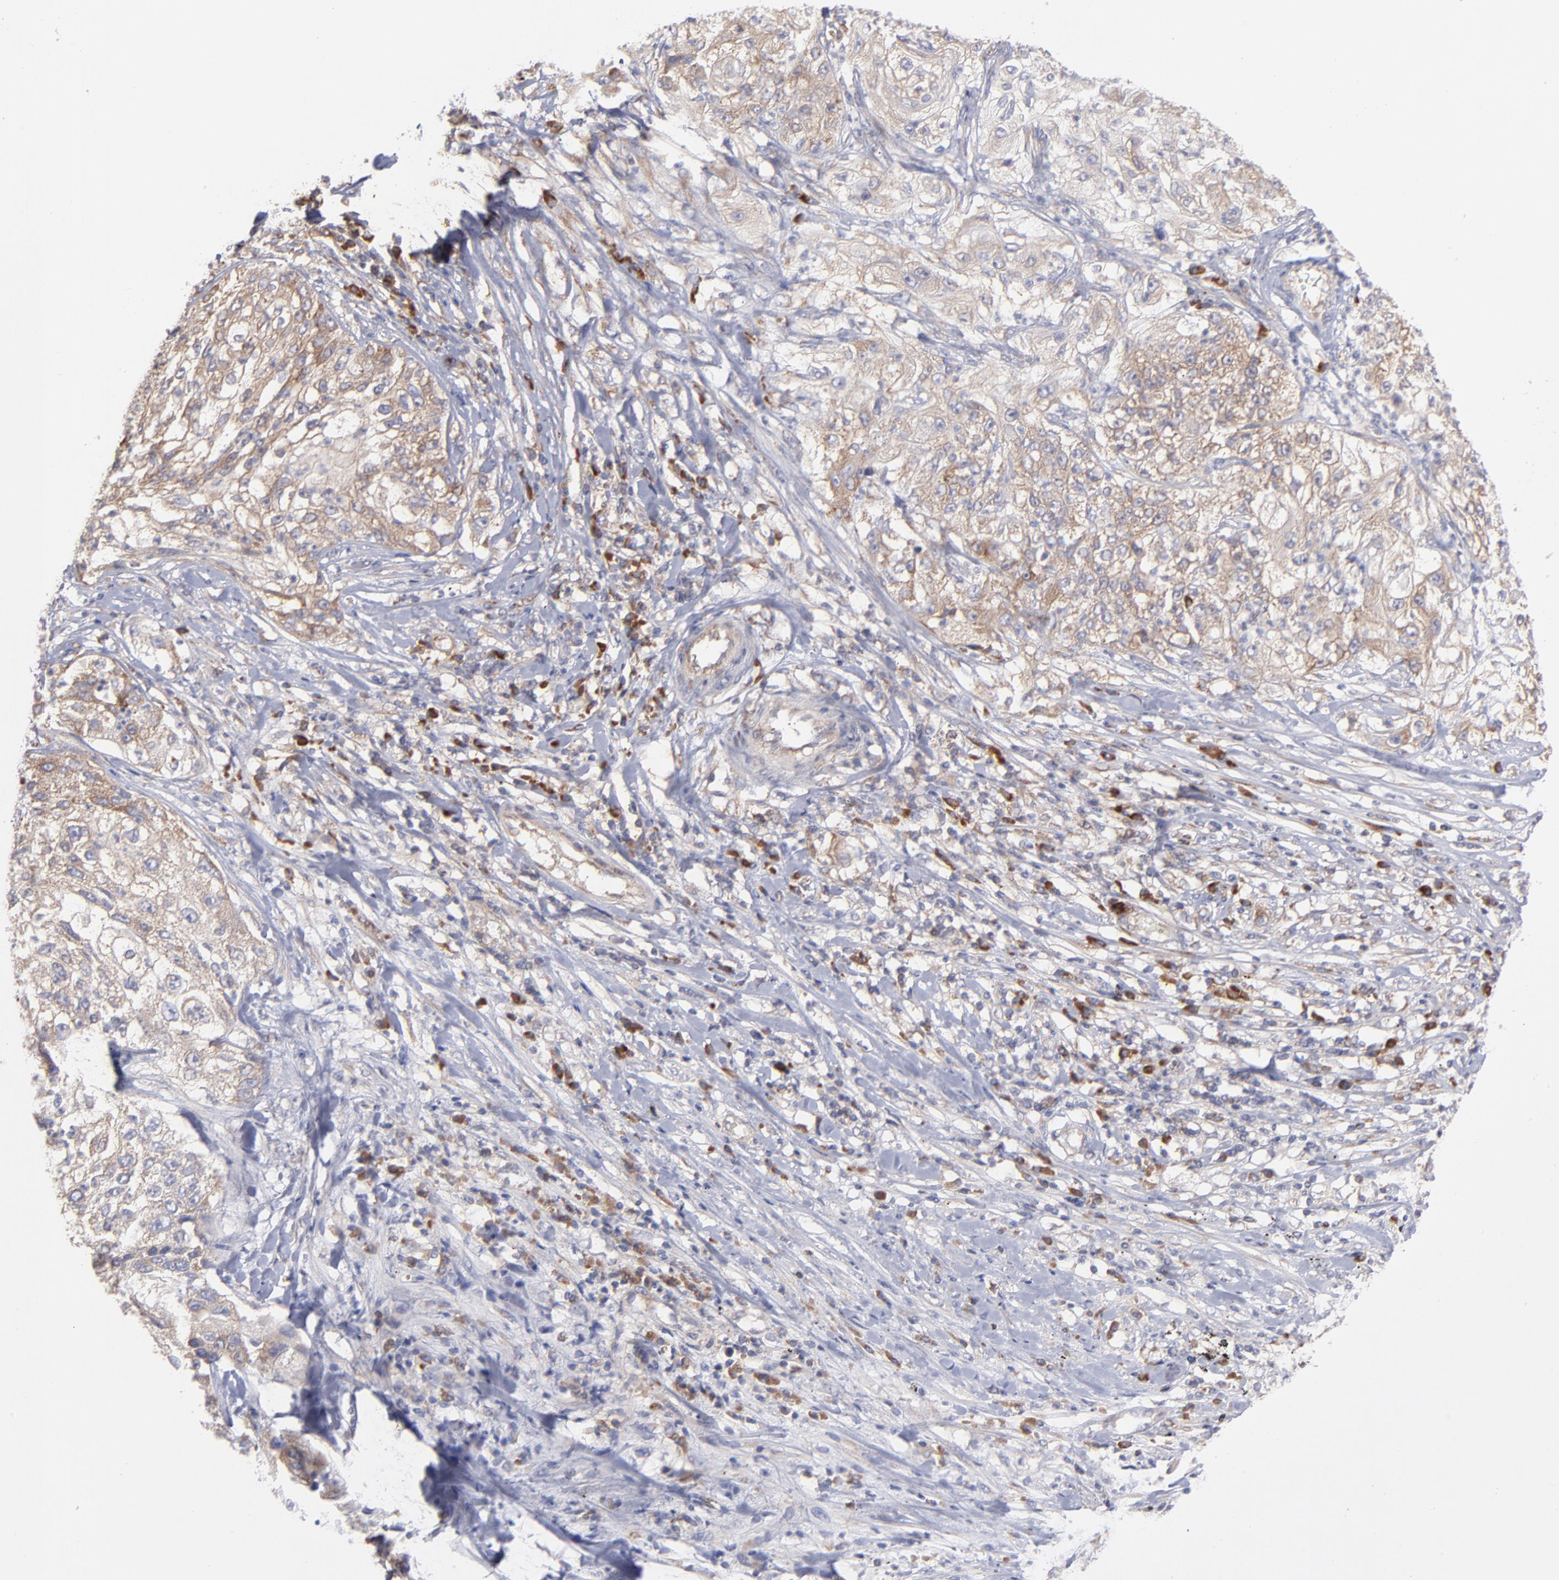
{"staining": {"intensity": "negative", "quantity": "none", "location": "none"}, "tissue": "lung cancer", "cell_type": "Tumor cells", "image_type": "cancer", "snomed": [{"axis": "morphology", "description": "Inflammation, NOS"}, {"axis": "morphology", "description": "Squamous cell carcinoma, NOS"}, {"axis": "topography", "description": "Lymph node"}, {"axis": "topography", "description": "Soft tissue"}, {"axis": "topography", "description": "Lung"}], "caption": "There is no significant positivity in tumor cells of lung cancer (squamous cell carcinoma).", "gene": "RPLP0", "patient": {"sex": "male", "age": 66}}